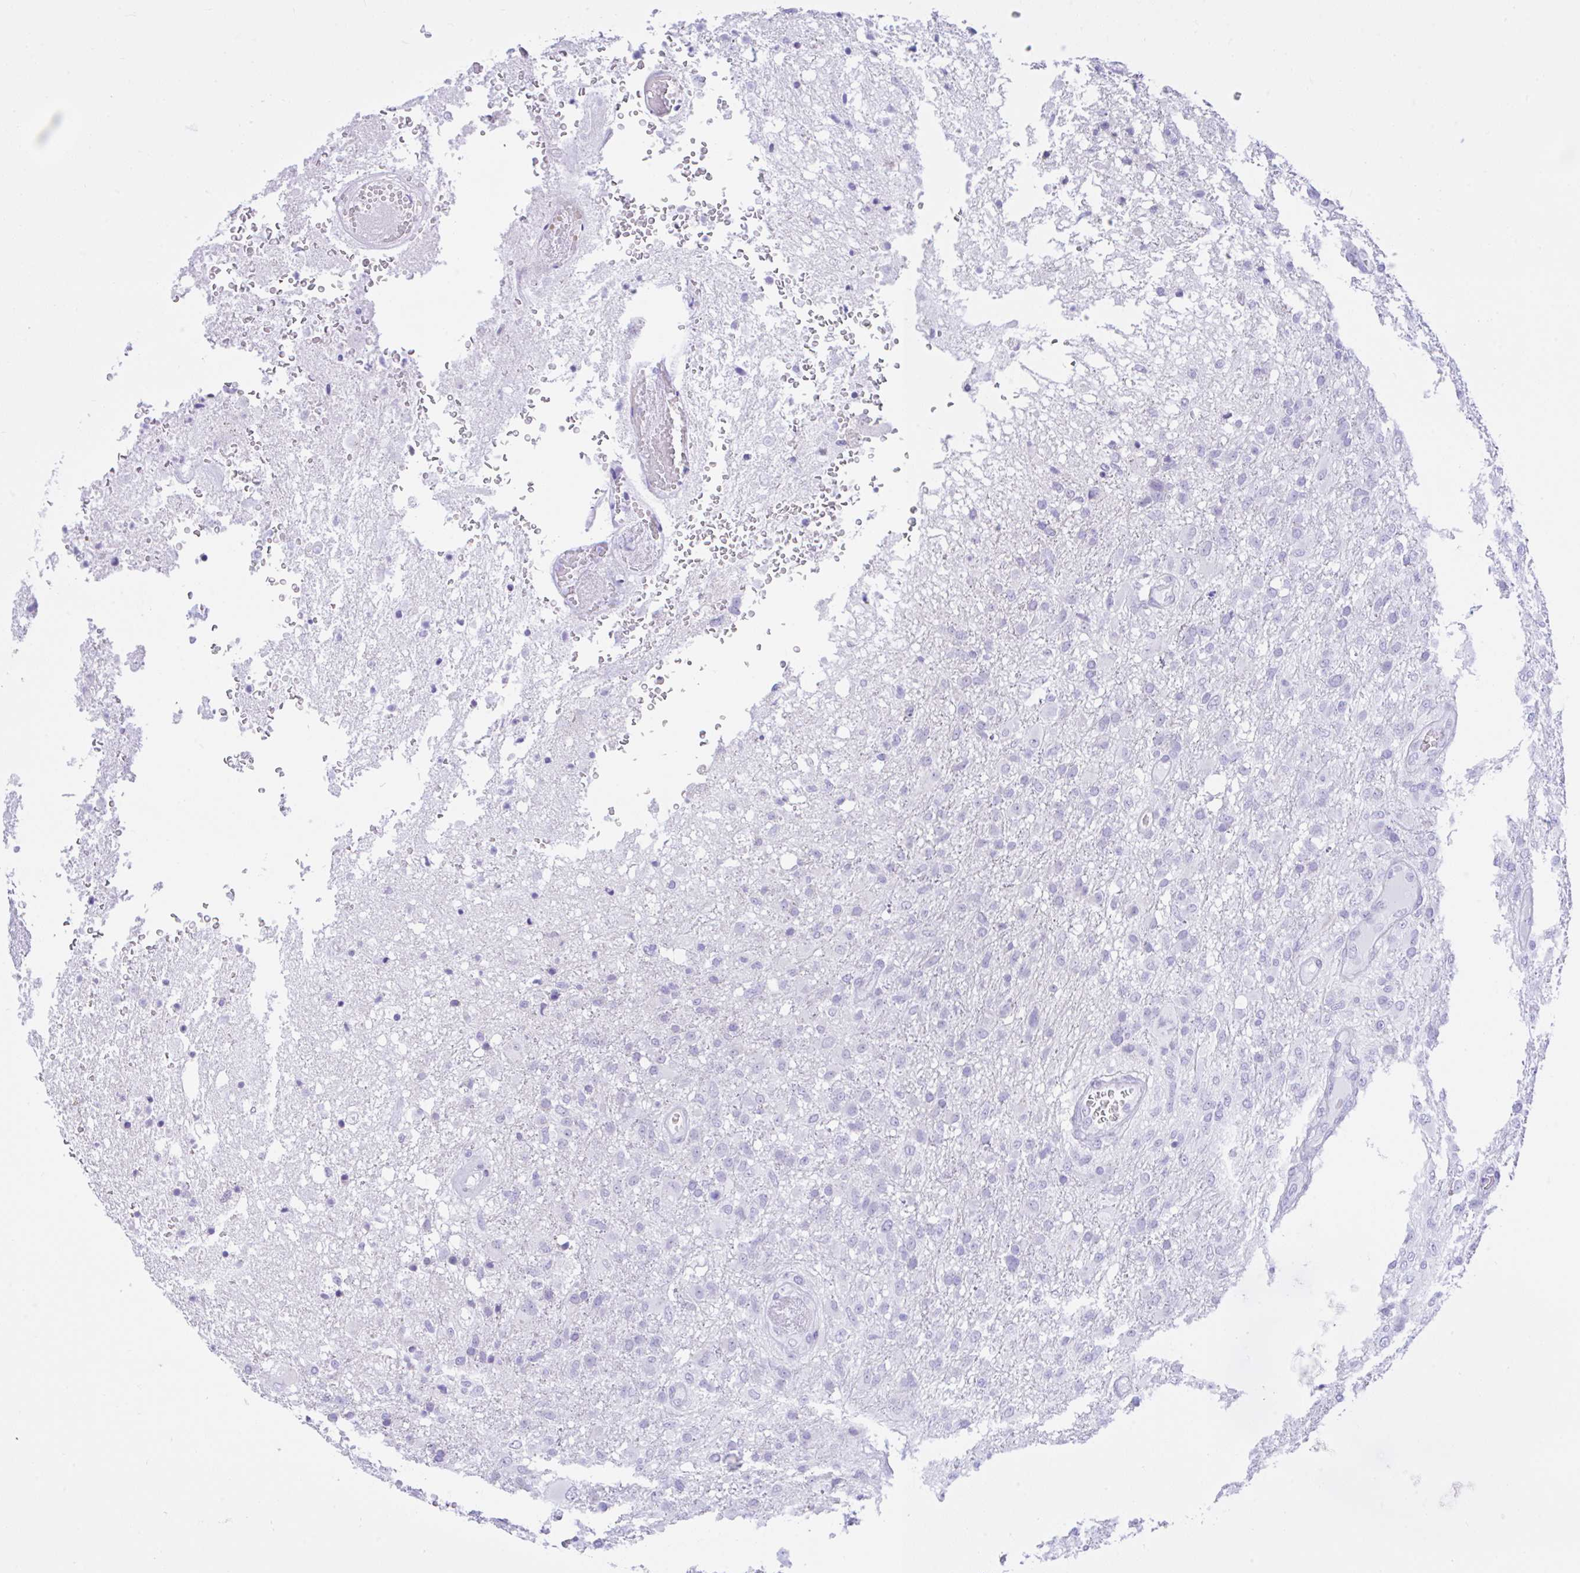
{"staining": {"intensity": "negative", "quantity": "none", "location": "none"}, "tissue": "glioma", "cell_type": "Tumor cells", "image_type": "cancer", "snomed": [{"axis": "morphology", "description": "Glioma, malignant, High grade"}, {"axis": "topography", "description": "Brain"}], "caption": "Image shows no protein positivity in tumor cells of high-grade glioma (malignant) tissue.", "gene": "SEL1L2", "patient": {"sex": "female", "age": 74}}